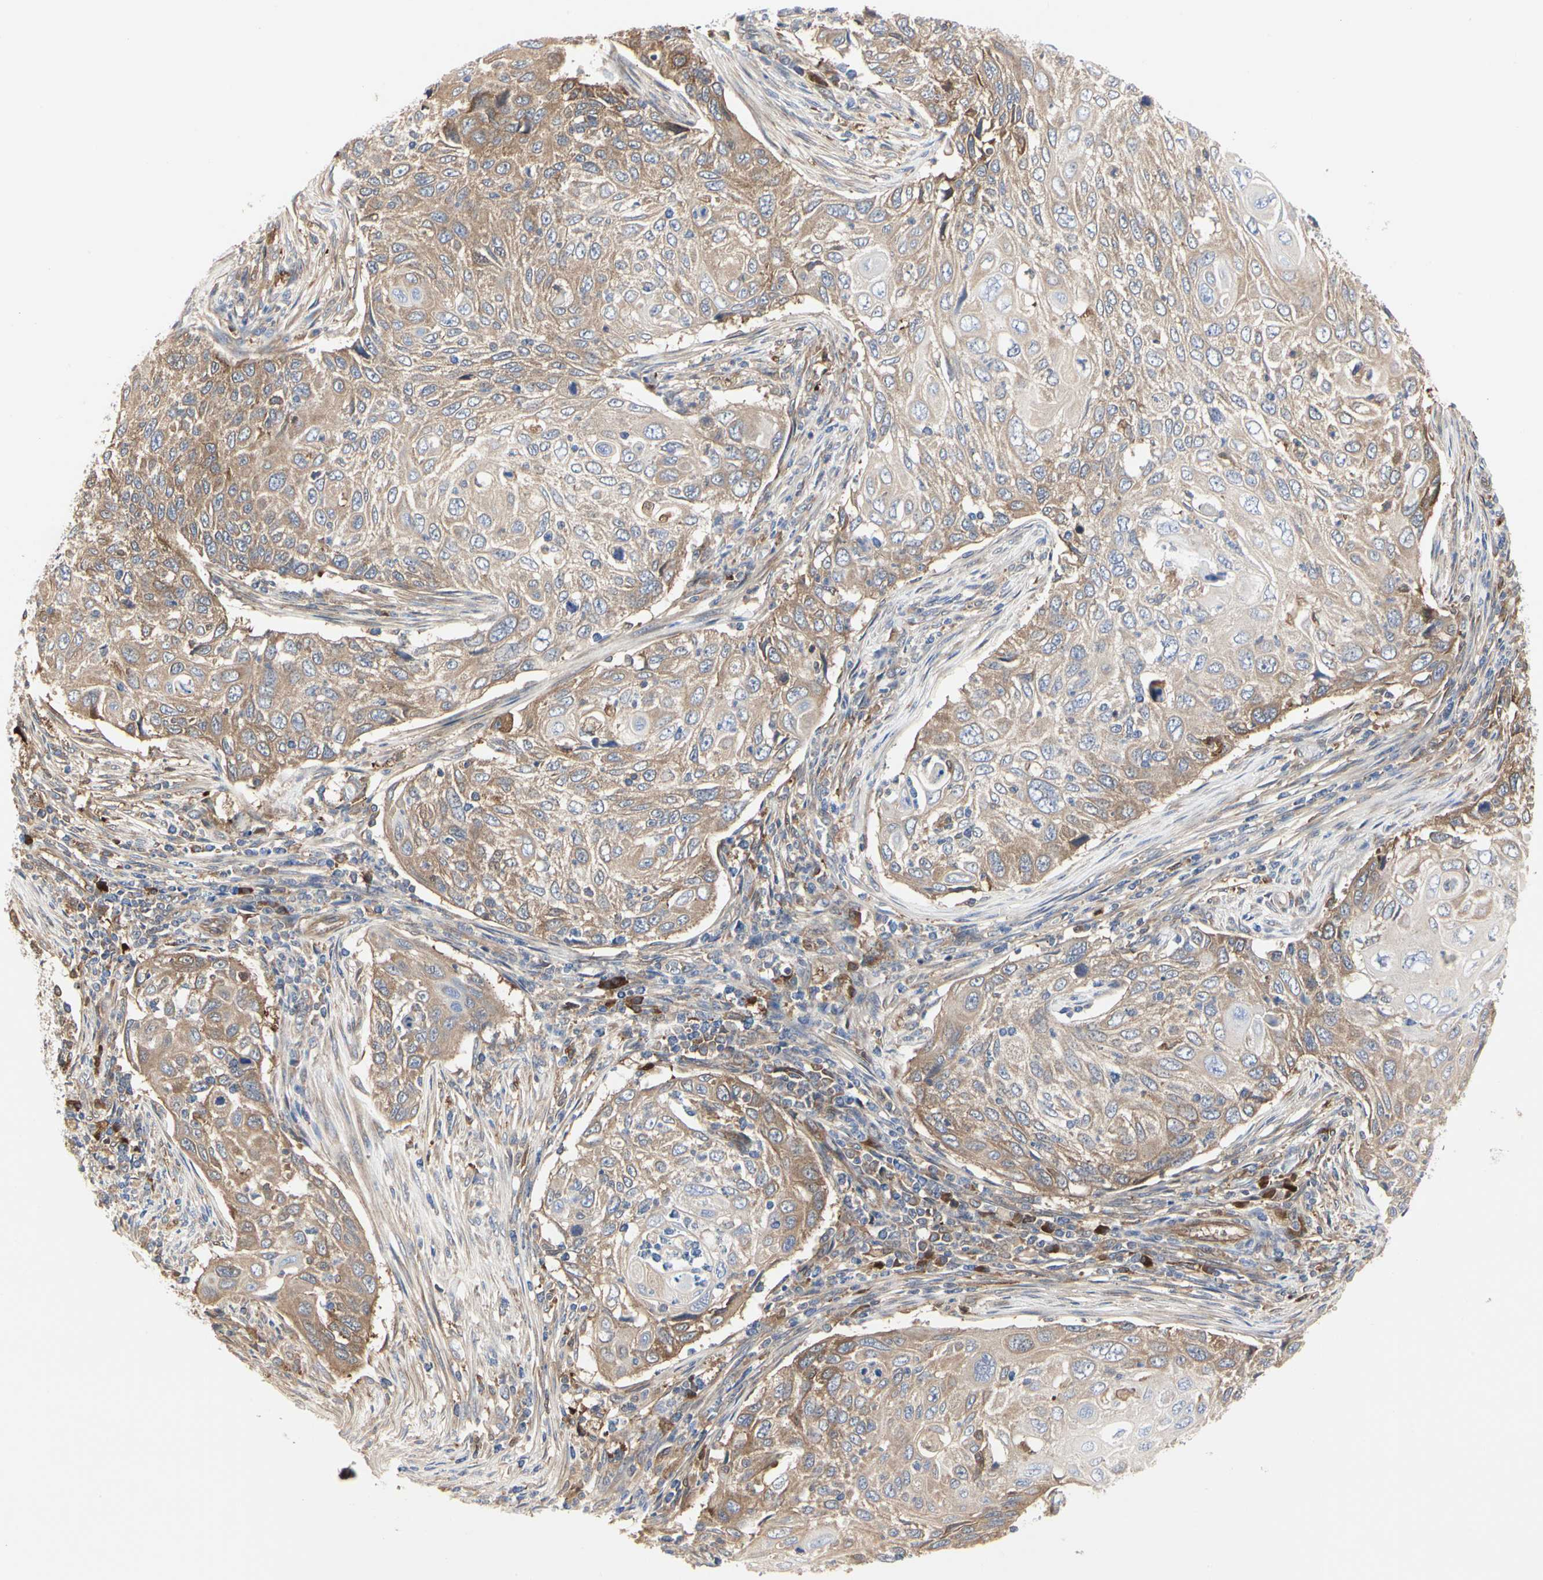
{"staining": {"intensity": "moderate", "quantity": ">75%", "location": "cytoplasmic/membranous"}, "tissue": "cervical cancer", "cell_type": "Tumor cells", "image_type": "cancer", "snomed": [{"axis": "morphology", "description": "Squamous cell carcinoma, NOS"}, {"axis": "topography", "description": "Cervix"}], "caption": "Human cervical cancer stained for a protein (brown) reveals moderate cytoplasmic/membranous positive positivity in approximately >75% of tumor cells.", "gene": "C3orf52", "patient": {"sex": "female", "age": 70}}